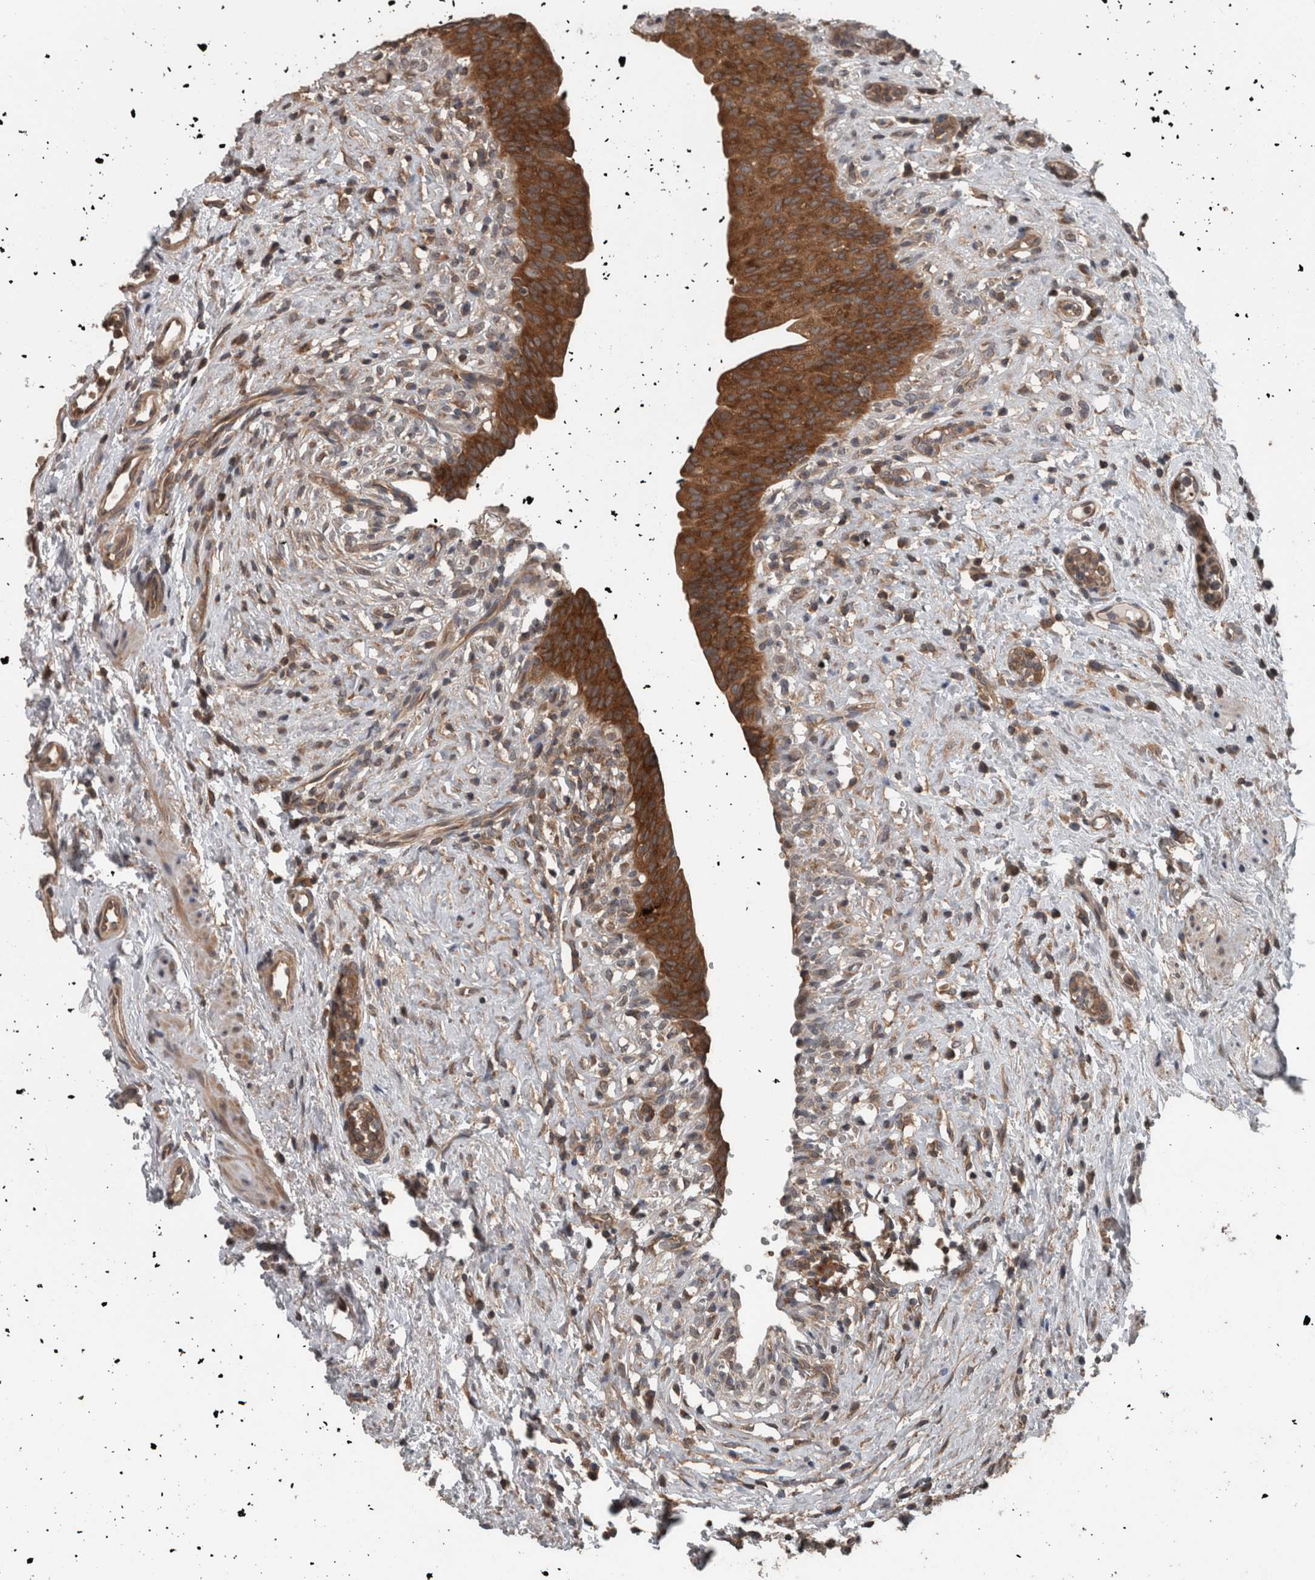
{"staining": {"intensity": "weak", "quantity": ">75%", "location": "cytoplasmic/membranous"}, "tissue": "urothelial cancer", "cell_type": "Tumor cells", "image_type": "cancer", "snomed": [{"axis": "morphology", "description": "Urothelial carcinoma, Low grade"}, {"axis": "topography", "description": "Smooth muscle"}, {"axis": "topography", "description": "Urinary bladder"}], "caption": "Immunohistochemistry (IHC) image of neoplastic tissue: human urothelial cancer stained using IHC reveals low levels of weak protein expression localized specifically in the cytoplasmic/membranous of tumor cells, appearing as a cytoplasmic/membranous brown color.", "gene": "RIOK3", "patient": {"sex": "male", "age": 60}}